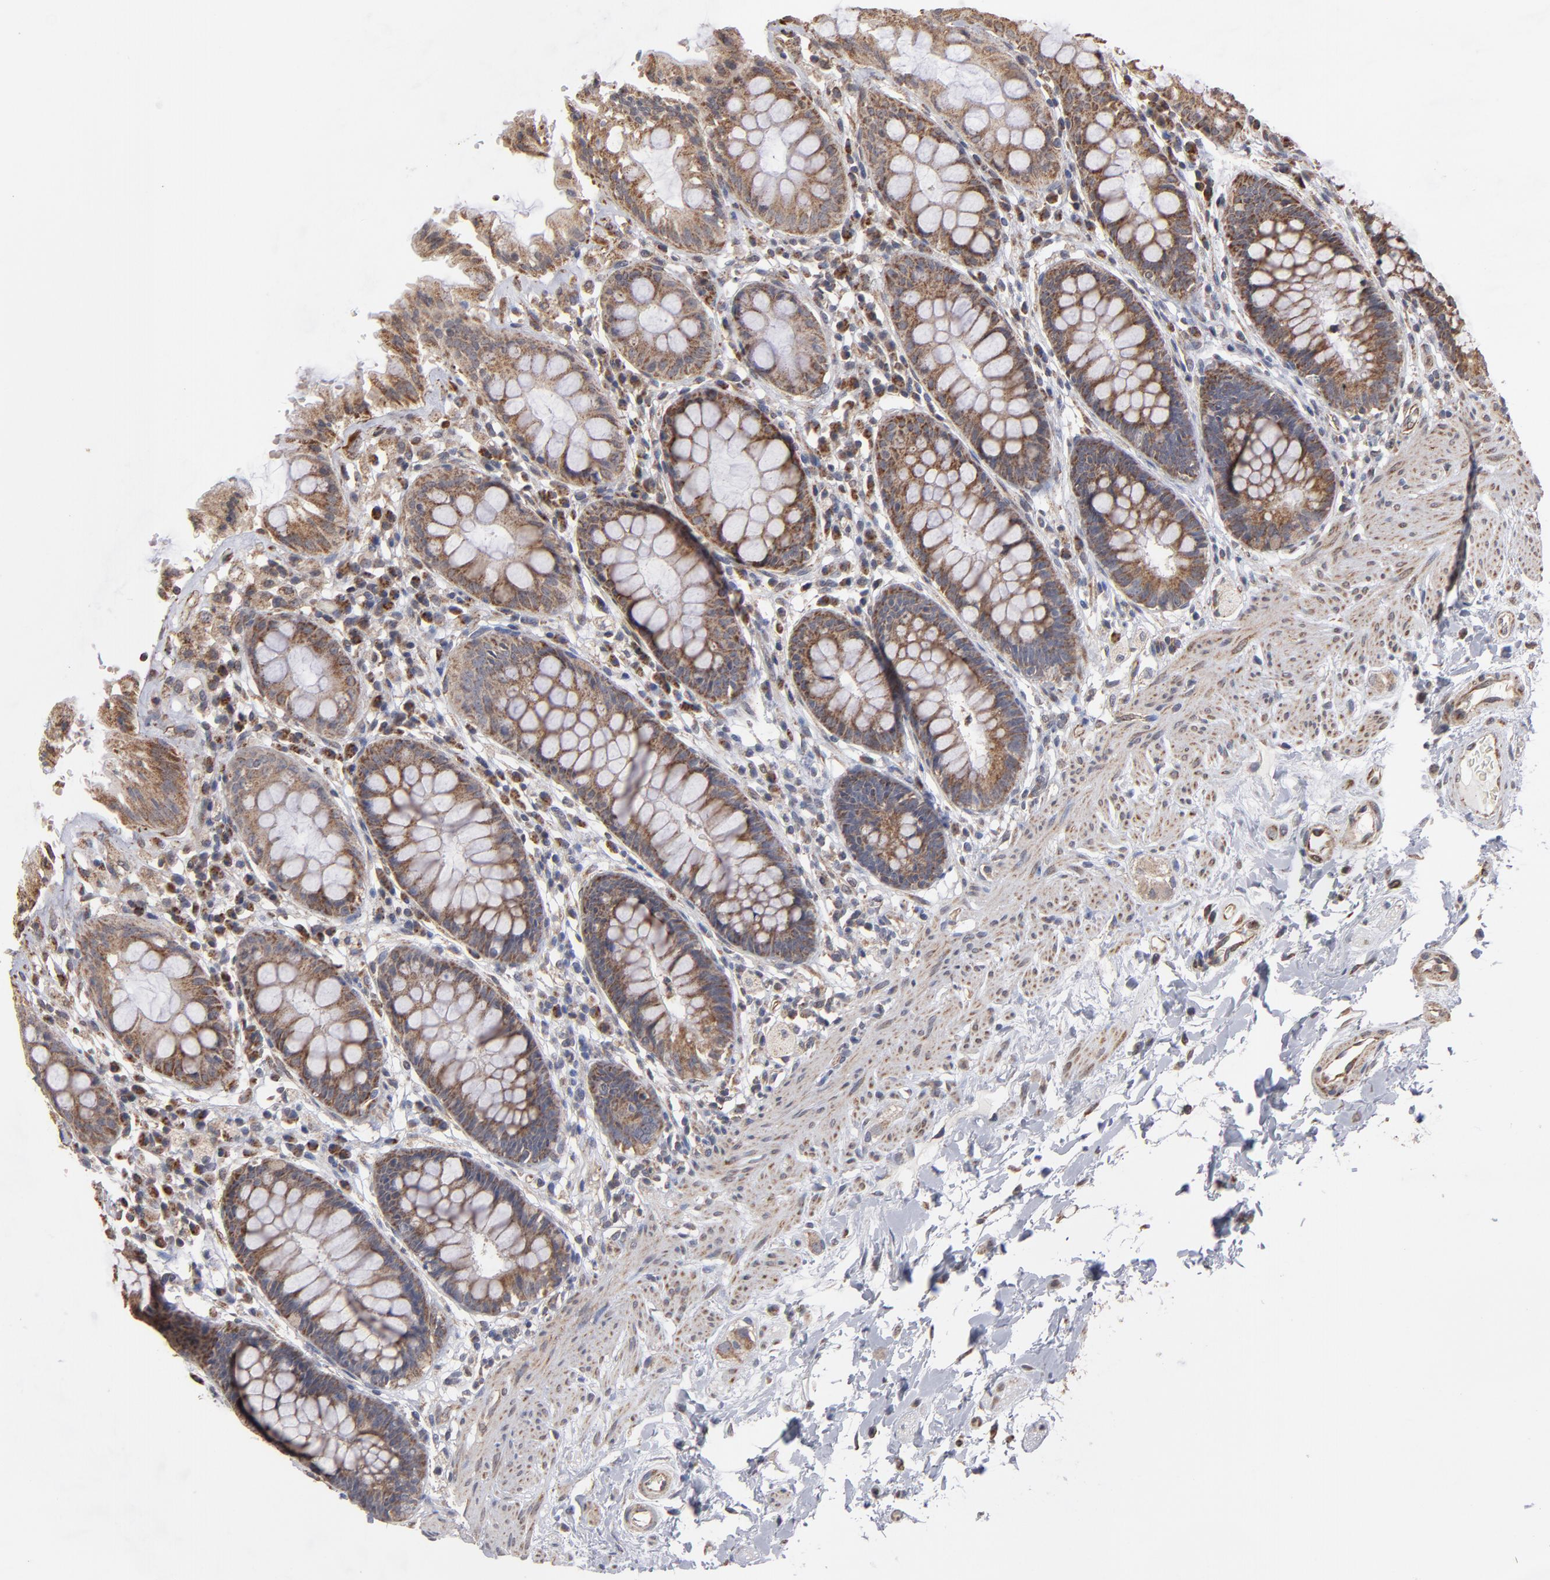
{"staining": {"intensity": "moderate", "quantity": ">75%", "location": "cytoplasmic/membranous"}, "tissue": "rectum", "cell_type": "Glandular cells", "image_type": "normal", "snomed": [{"axis": "morphology", "description": "Normal tissue, NOS"}, {"axis": "topography", "description": "Rectum"}], "caption": "Rectum stained for a protein (brown) demonstrates moderate cytoplasmic/membranous positive positivity in about >75% of glandular cells.", "gene": "MIPOL1", "patient": {"sex": "female", "age": 46}}